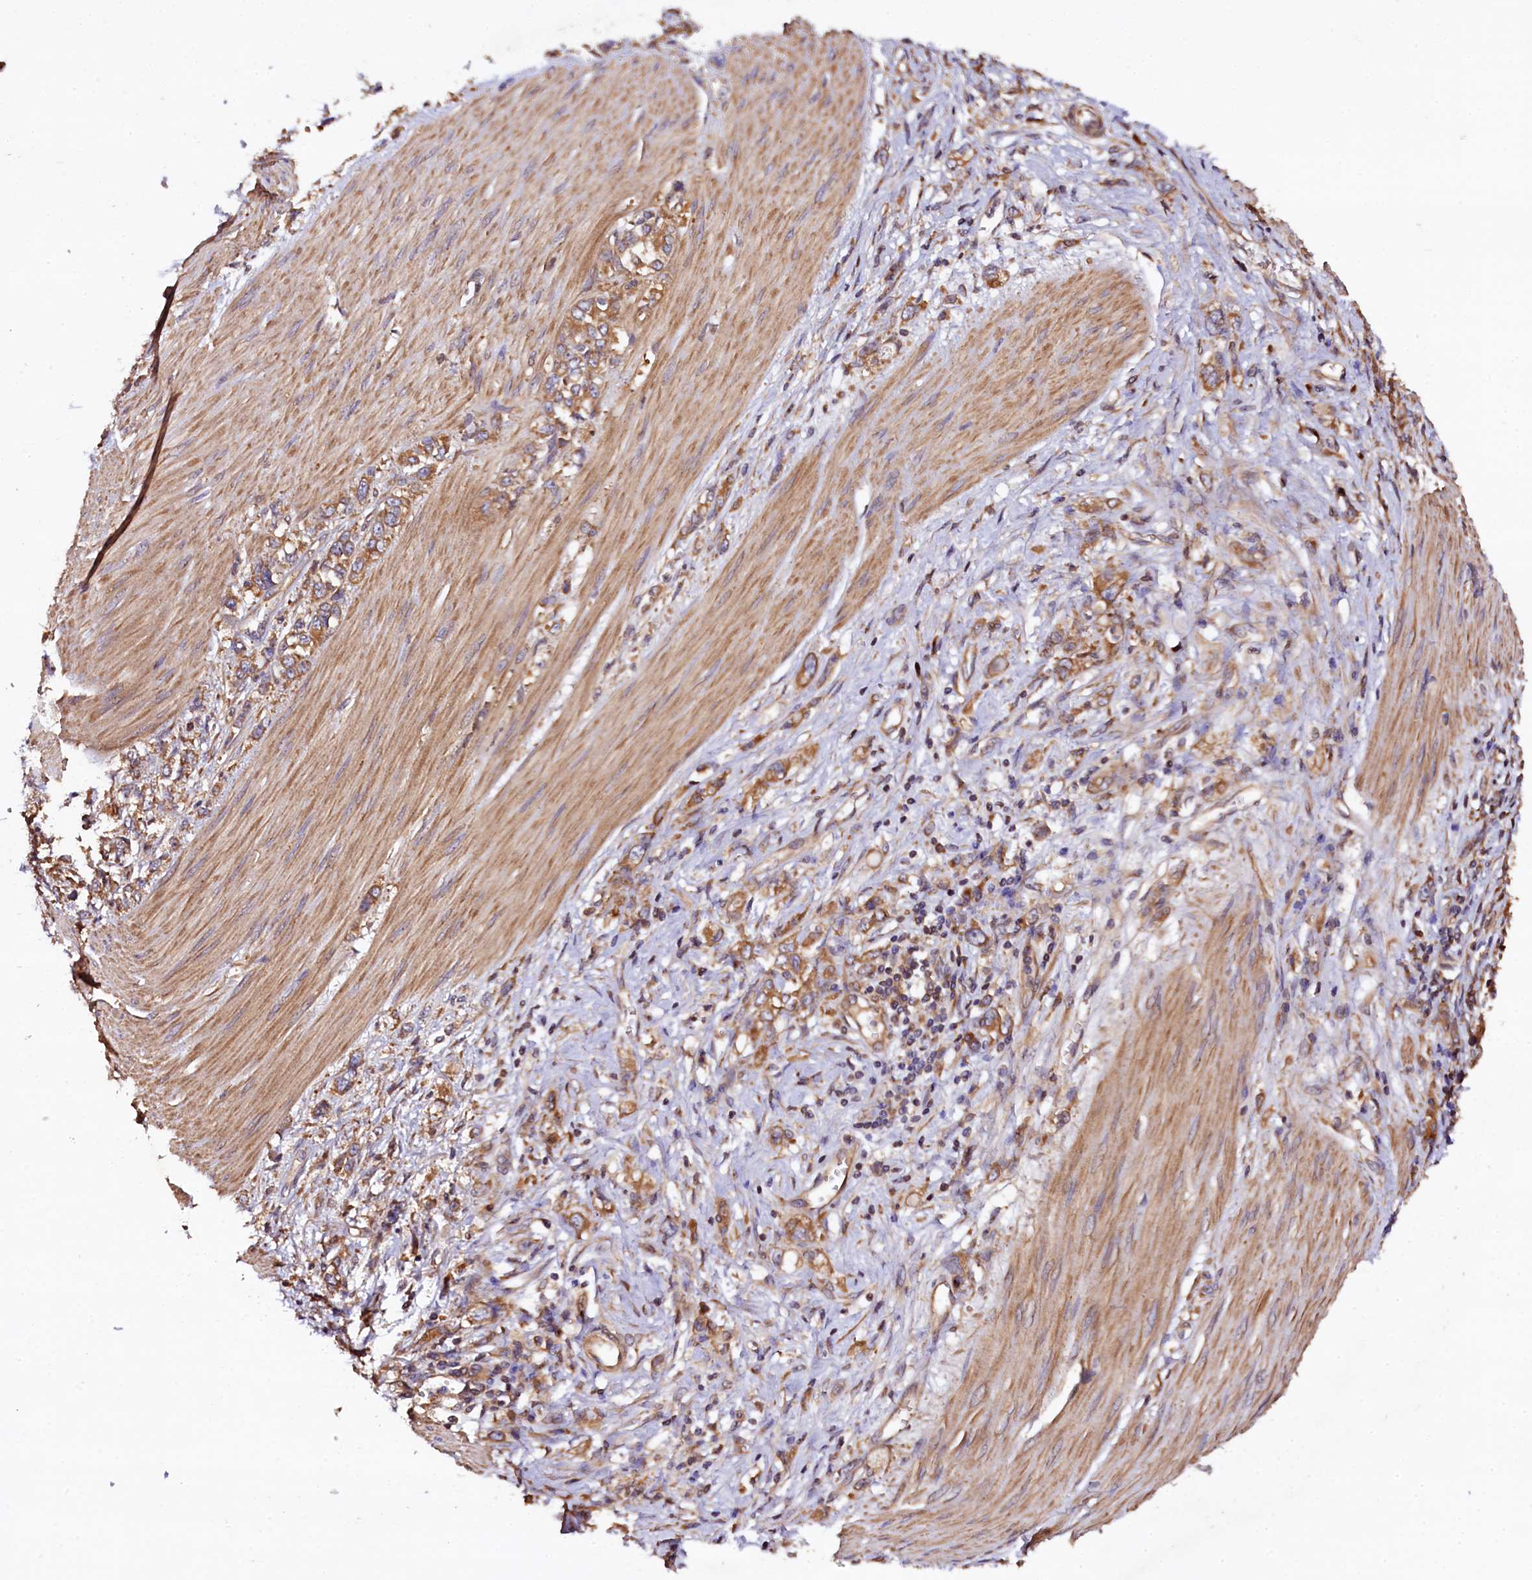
{"staining": {"intensity": "moderate", "quantity": ">75%", "location": "cytoplasmic/membranous"}, "tissue": "stomach cancer", "cell_type": "Tumor cells", "image_type": "cancer", "snomed": [{"axis": "morphology", "description": "Adenocarcinoma, NOS"}, {"axis": "topography", "description": "Stomach"}], "caption": "Immunohistochemistry micrograph of neoplastic tissue: human stomach adenocarcinoma stained using IHC reveals medium levels of moderate protein expression localized specifically in the cytoplasmic/membranous of tumor cells, appearing as a cytoplasmic/membranous brown color.", "gene": "KLC2", "patient": {"sex": "female", "age": 76}}